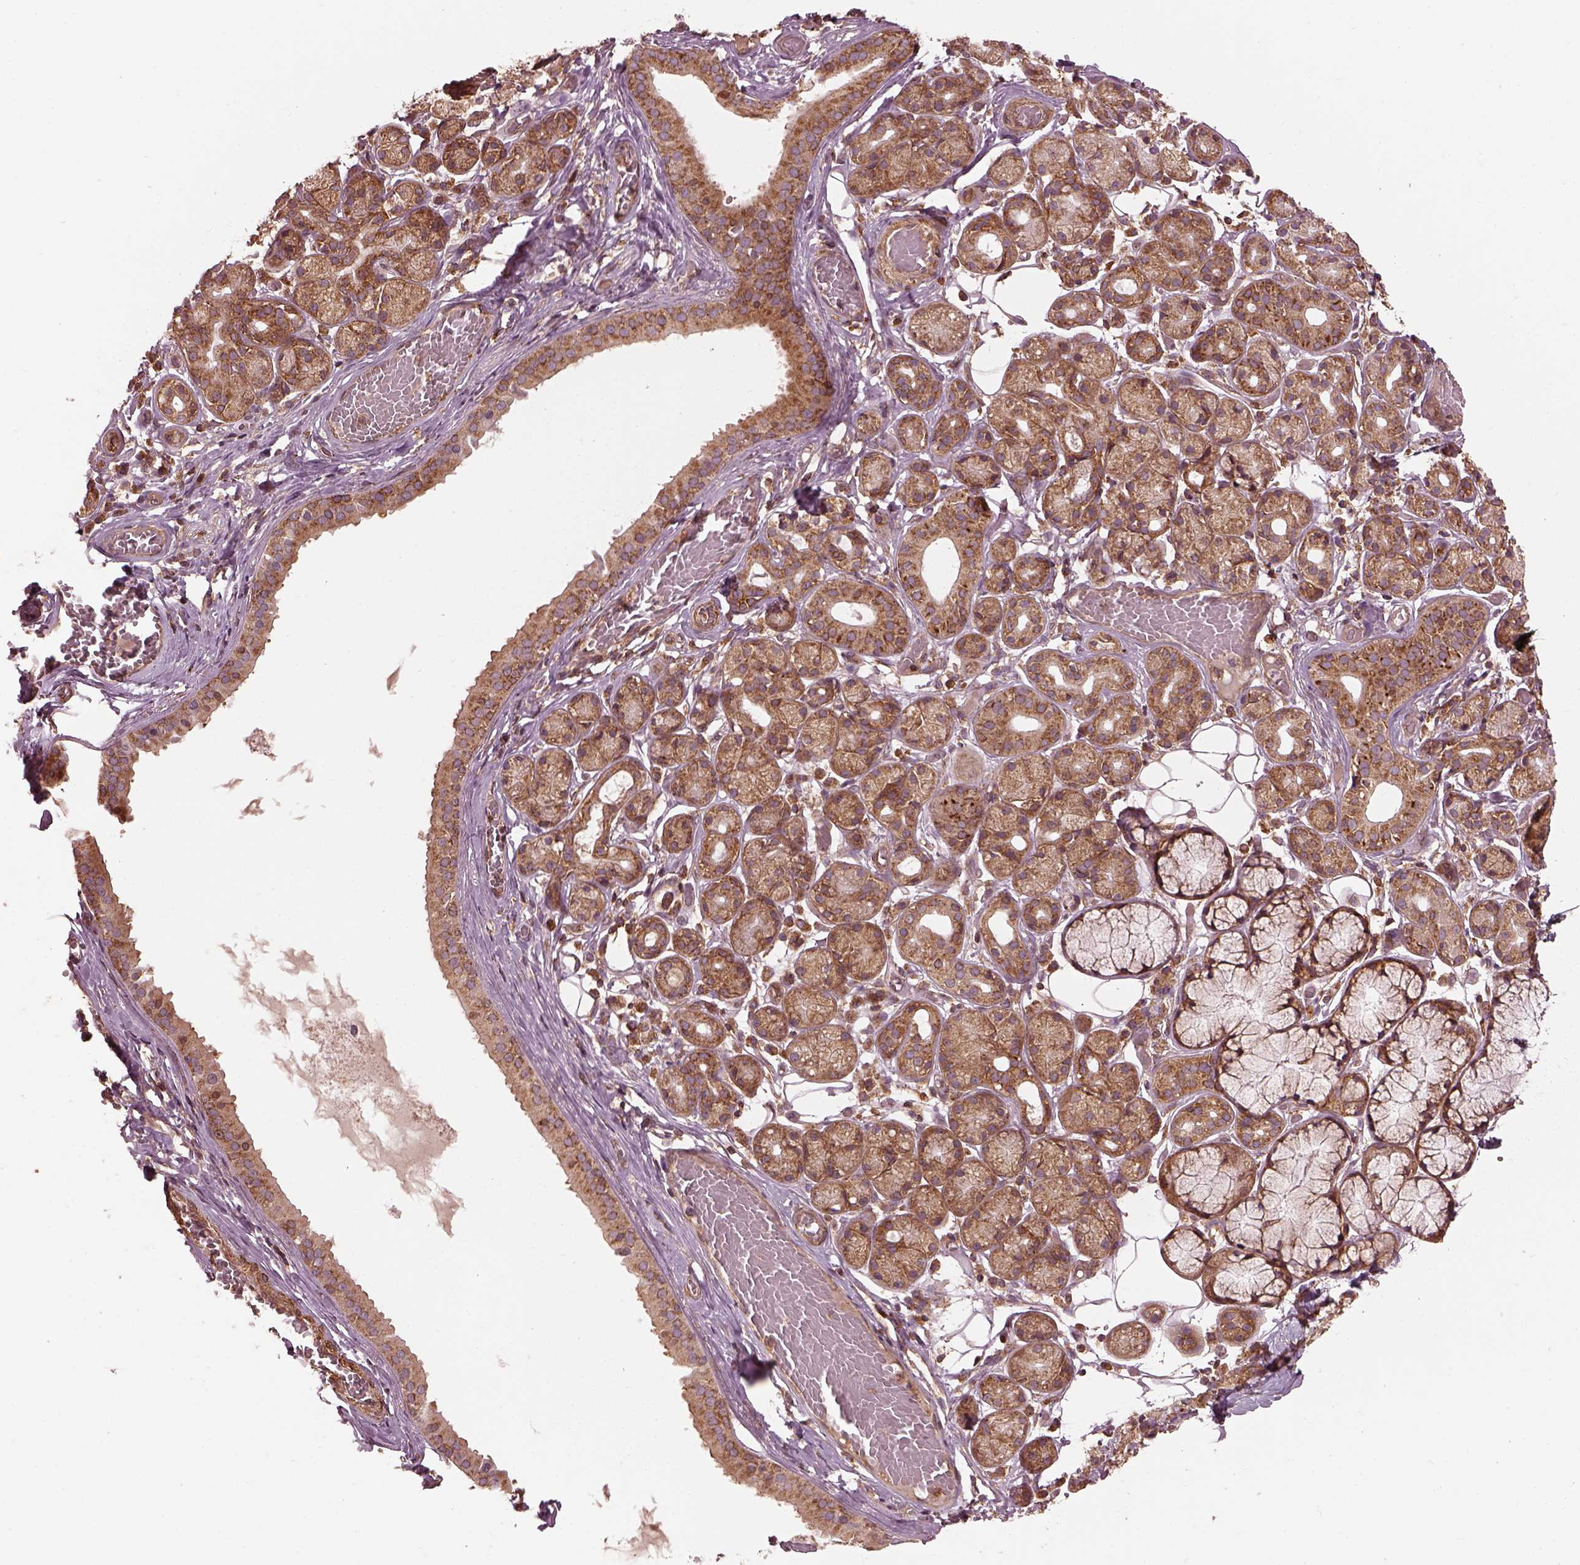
{"staining": {"intensity": "moderate", "quantity": ">75%", "location": "cytoplasmic/membranous"}, "tissue": "salivary gland", "cell_type": "Glandular cells", "image_type": "normal", "snomed": [{"axis": "morphology", "description": "Normal tissue, NOS"}, {"axis": "topography", "description": "Salivary gland"}, {"axis": "topography", "description": "Peripheral nerve tissue"}], "caption": "Salivary gland stained for a protein (brown) displays moderate cytoplasmic/membranous positive staining in approximately >75% of glandular cells.", "gene": "LSM14A", "patient": {"sex": "male", "age": 71}}